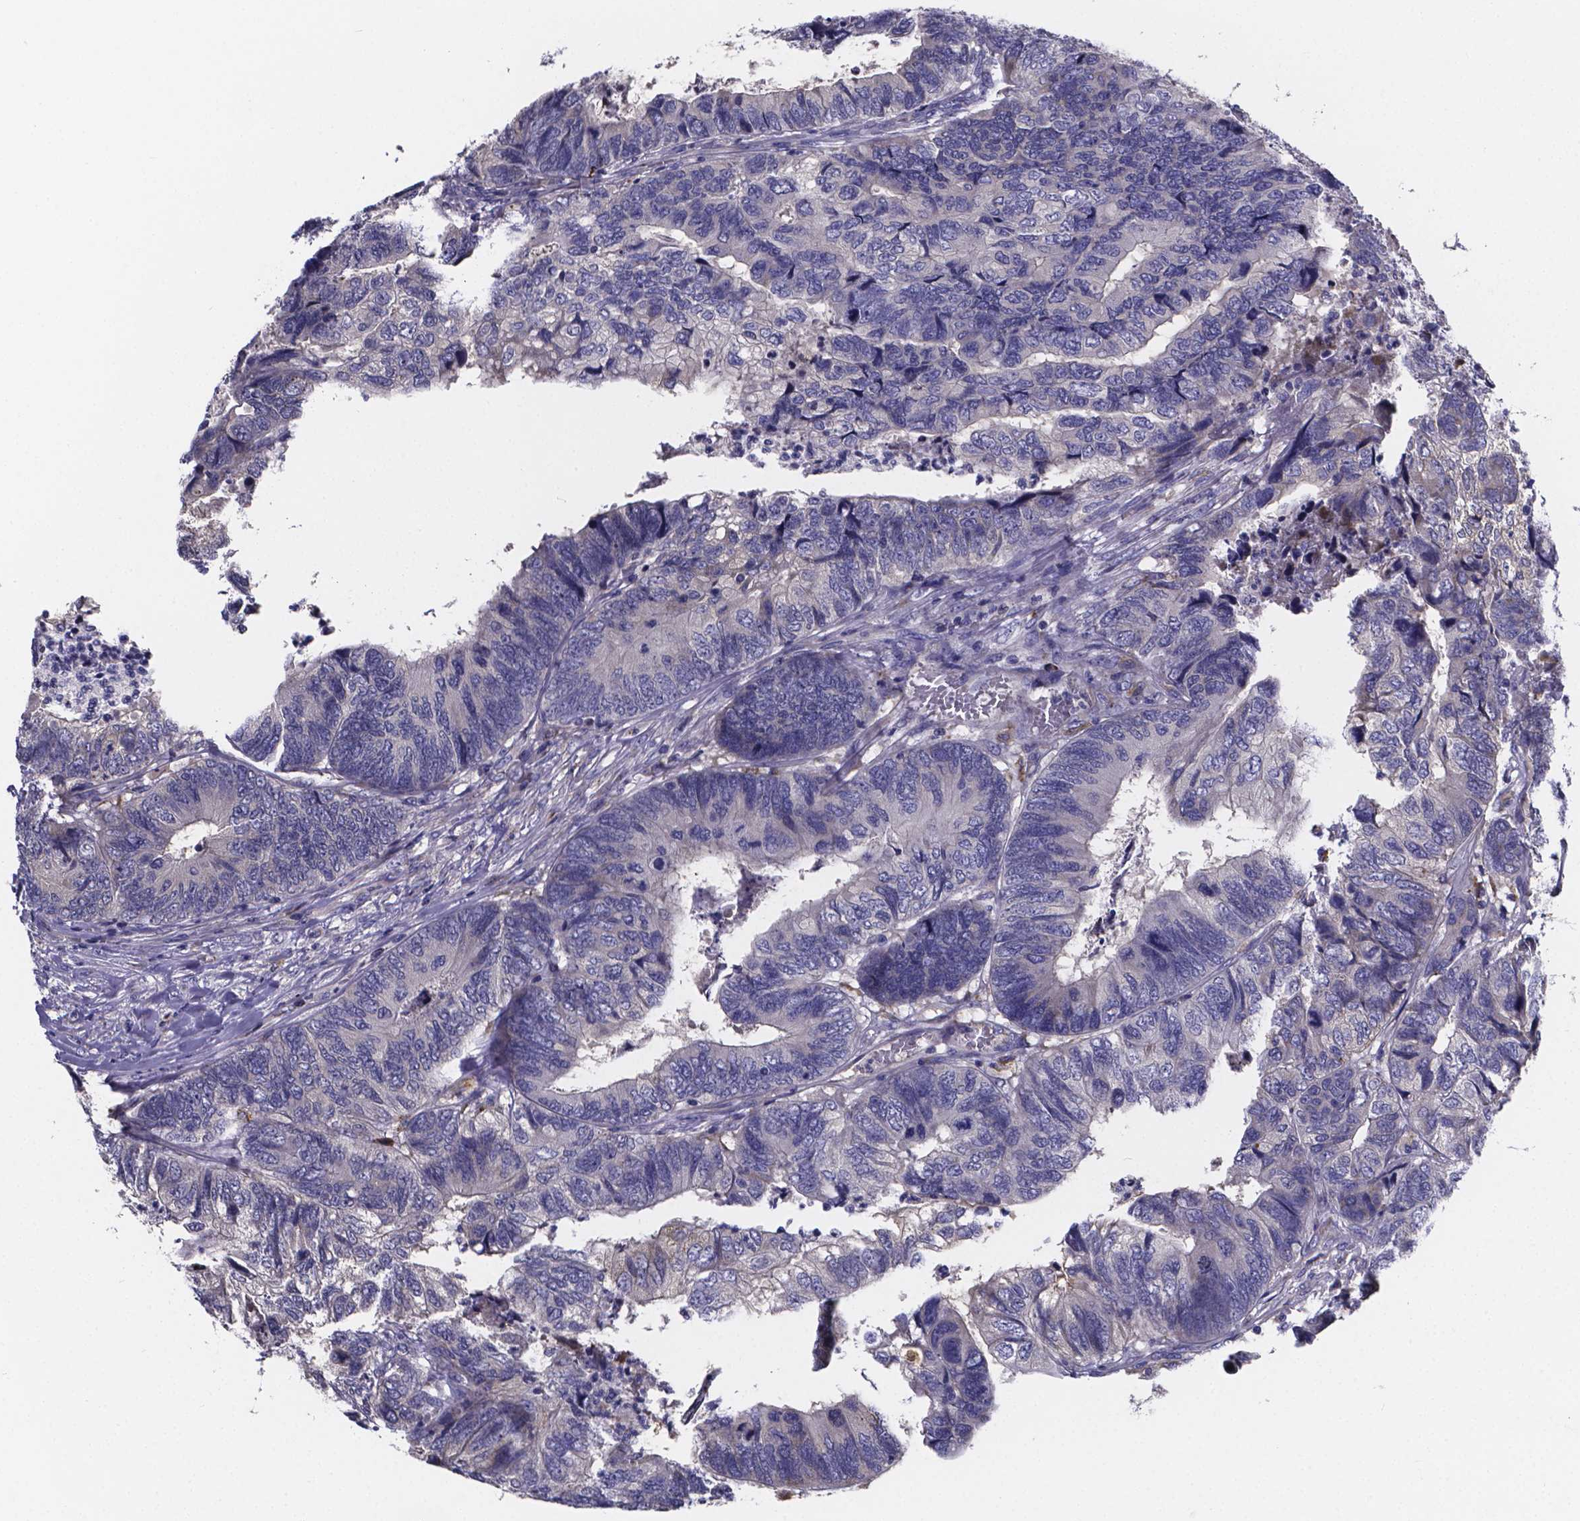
{"staining": {"intensity": "negative", "quantity": "none", "location": "none"}, "tissue": "colorectal cancer", "cell_type": "Tumor cells", "image_type": "cancer", "snomed": [{"axis": "morphology", "description": "Adenocarcinoma, NOS"}, {"axis": "topography", "description": "Colon"}], "caption": "Immunohistochemical staining of colorectal cancer (adenocarcinoma) exhibits no significant expression in tumor cells.", "gene": "SFRP4", "patient": {"sex": "female", "age": 67}}